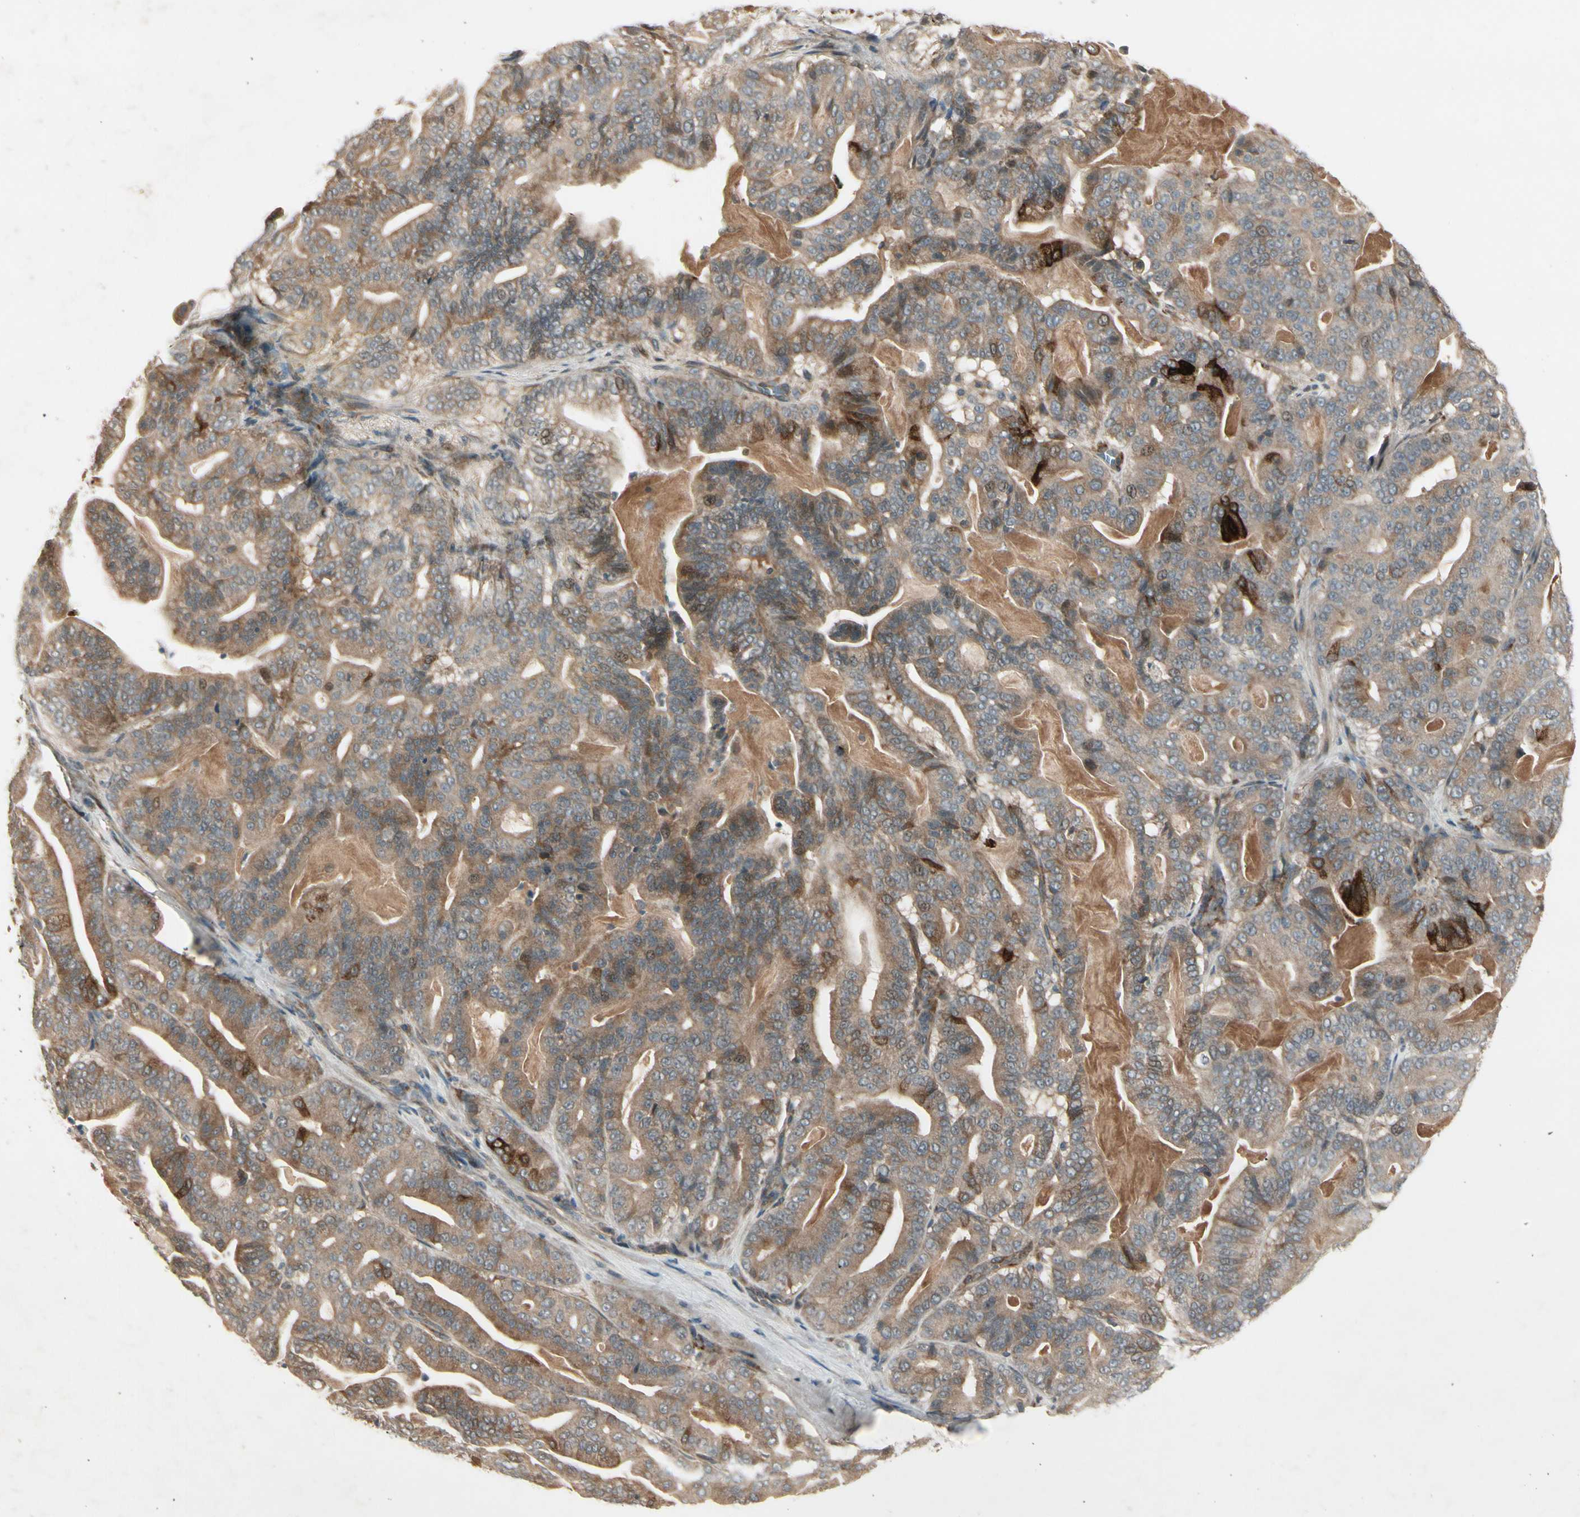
{"staining": {"intensity": "strong", "quantity": "25%-75%", "location": "cytoplasmic/membranous"}, "tissue": "pancreatic cancer", "cell_type": "Tumor cells", "image_type": "cancer", "snomed": [{"axis": "morphology", "description": "Adenocarcinoma, NOS"}, {"axis": "topography", "description": "Pancreas"}], "caption": "Tumor cells reveal high levels of strong cytoplasmic/membranous positivity in approximately 25%-75% of cells in pancreatic cancer (adenocarcinoma). The staining is performed using DAB (3,3'-diaminobenzidine) brown chromogen to label protein expression. The nuclei are counter-stained blue using hematoxylin.", "gene": "FHDC1", "patient": {"sex": "male", "age": 63}}